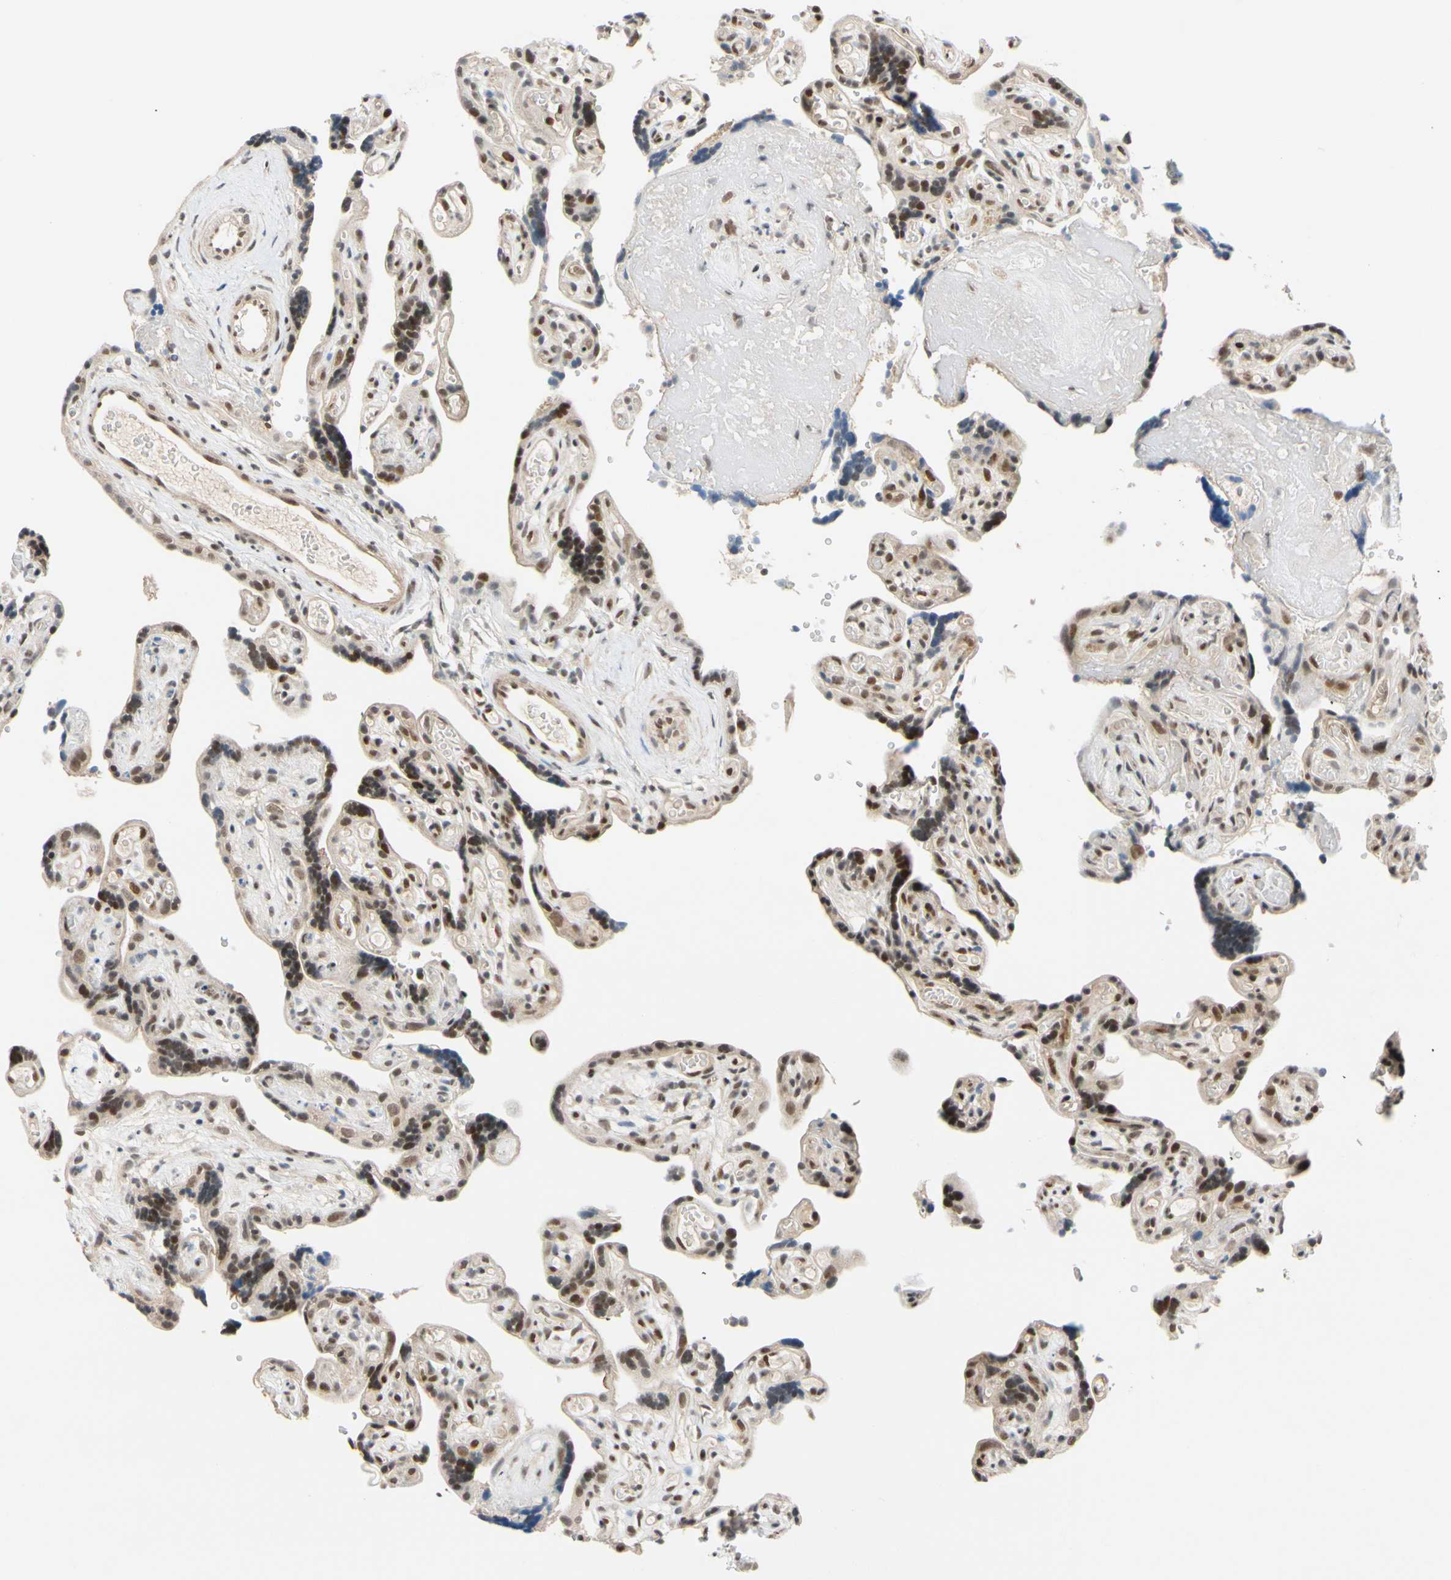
{"staining": {"intensity": "weak", "quantity": ">75%", "location": "cytoplasmic/membranous,nuclear"}, "tissue": "placenta", "cell_type": "Decidual cells", "image_type": "normal", "snomed": [{"axis": "morphology", "description": "Normal tissue, NOS"}, {"axis": "topography", "description": "Placenta"}], "caption": "Weak cytoplasmic/membranous,nuclear staining for a protein is present in approximately >75% of decidual cells of benign placenta using IHC.", "gene": "TAF4", "patient": {"sex": "female", "age": 30}}